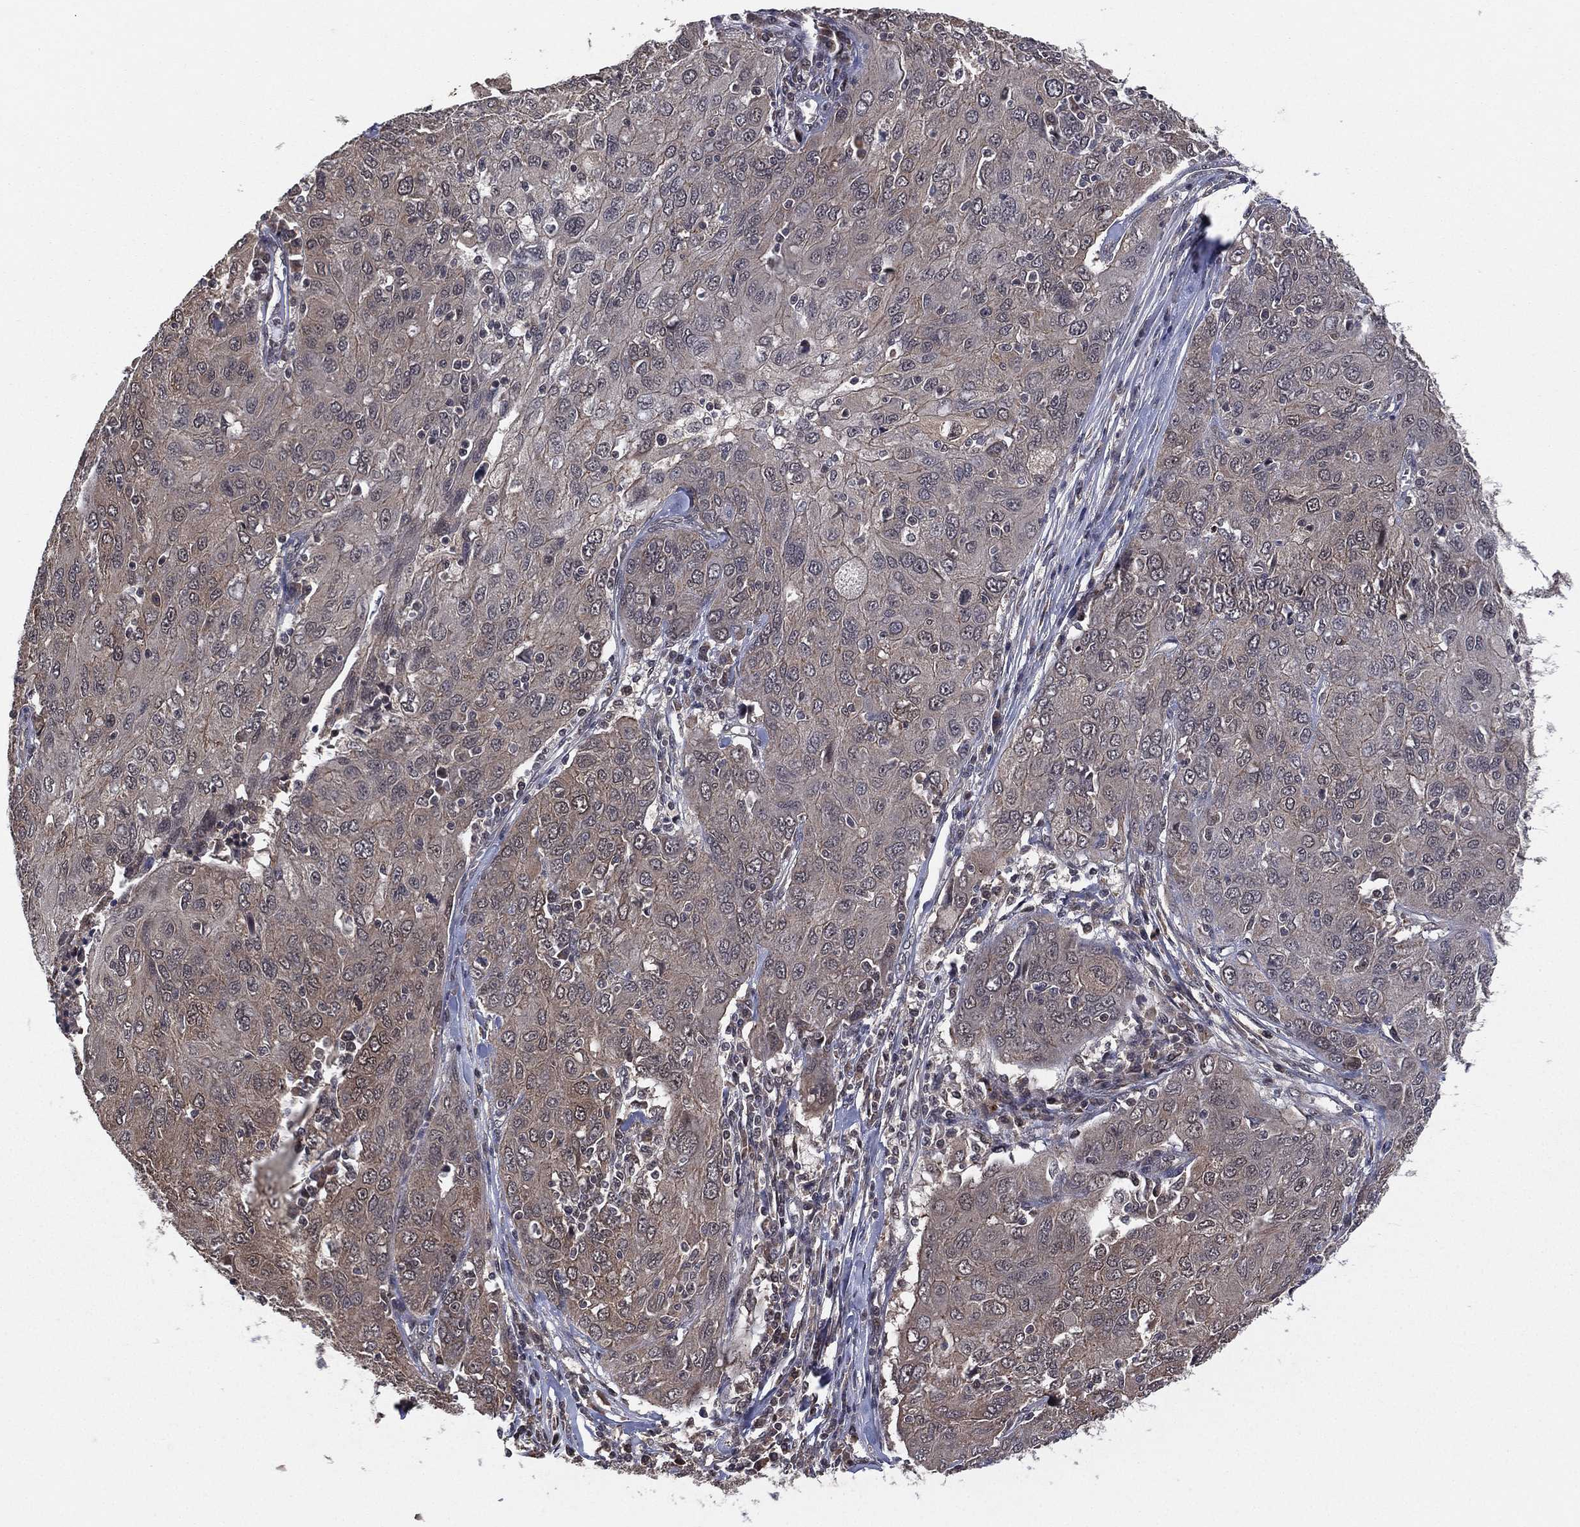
{"staining": {"intensity": "negative", "quantity": "none", "location": "none"}, "tissue": "ovarian cancer", "cell_type": "Tumor cells", "image_type": "cancer", "snomed": [{"axis": "morphology", "description": "Carcinoma, endometroid"}, {"axis": "topography", "description": "Ovary"}], "caption": "Ovarian cancer was stained to show a protein in brown. There is no significant staining in tumor cells. The staining is performed using DAB brown chromogen with nuclei counter-stained in using hematoxylin.", "gene": "ATG4B", "patient": {"sex": "female", "age": 50}}